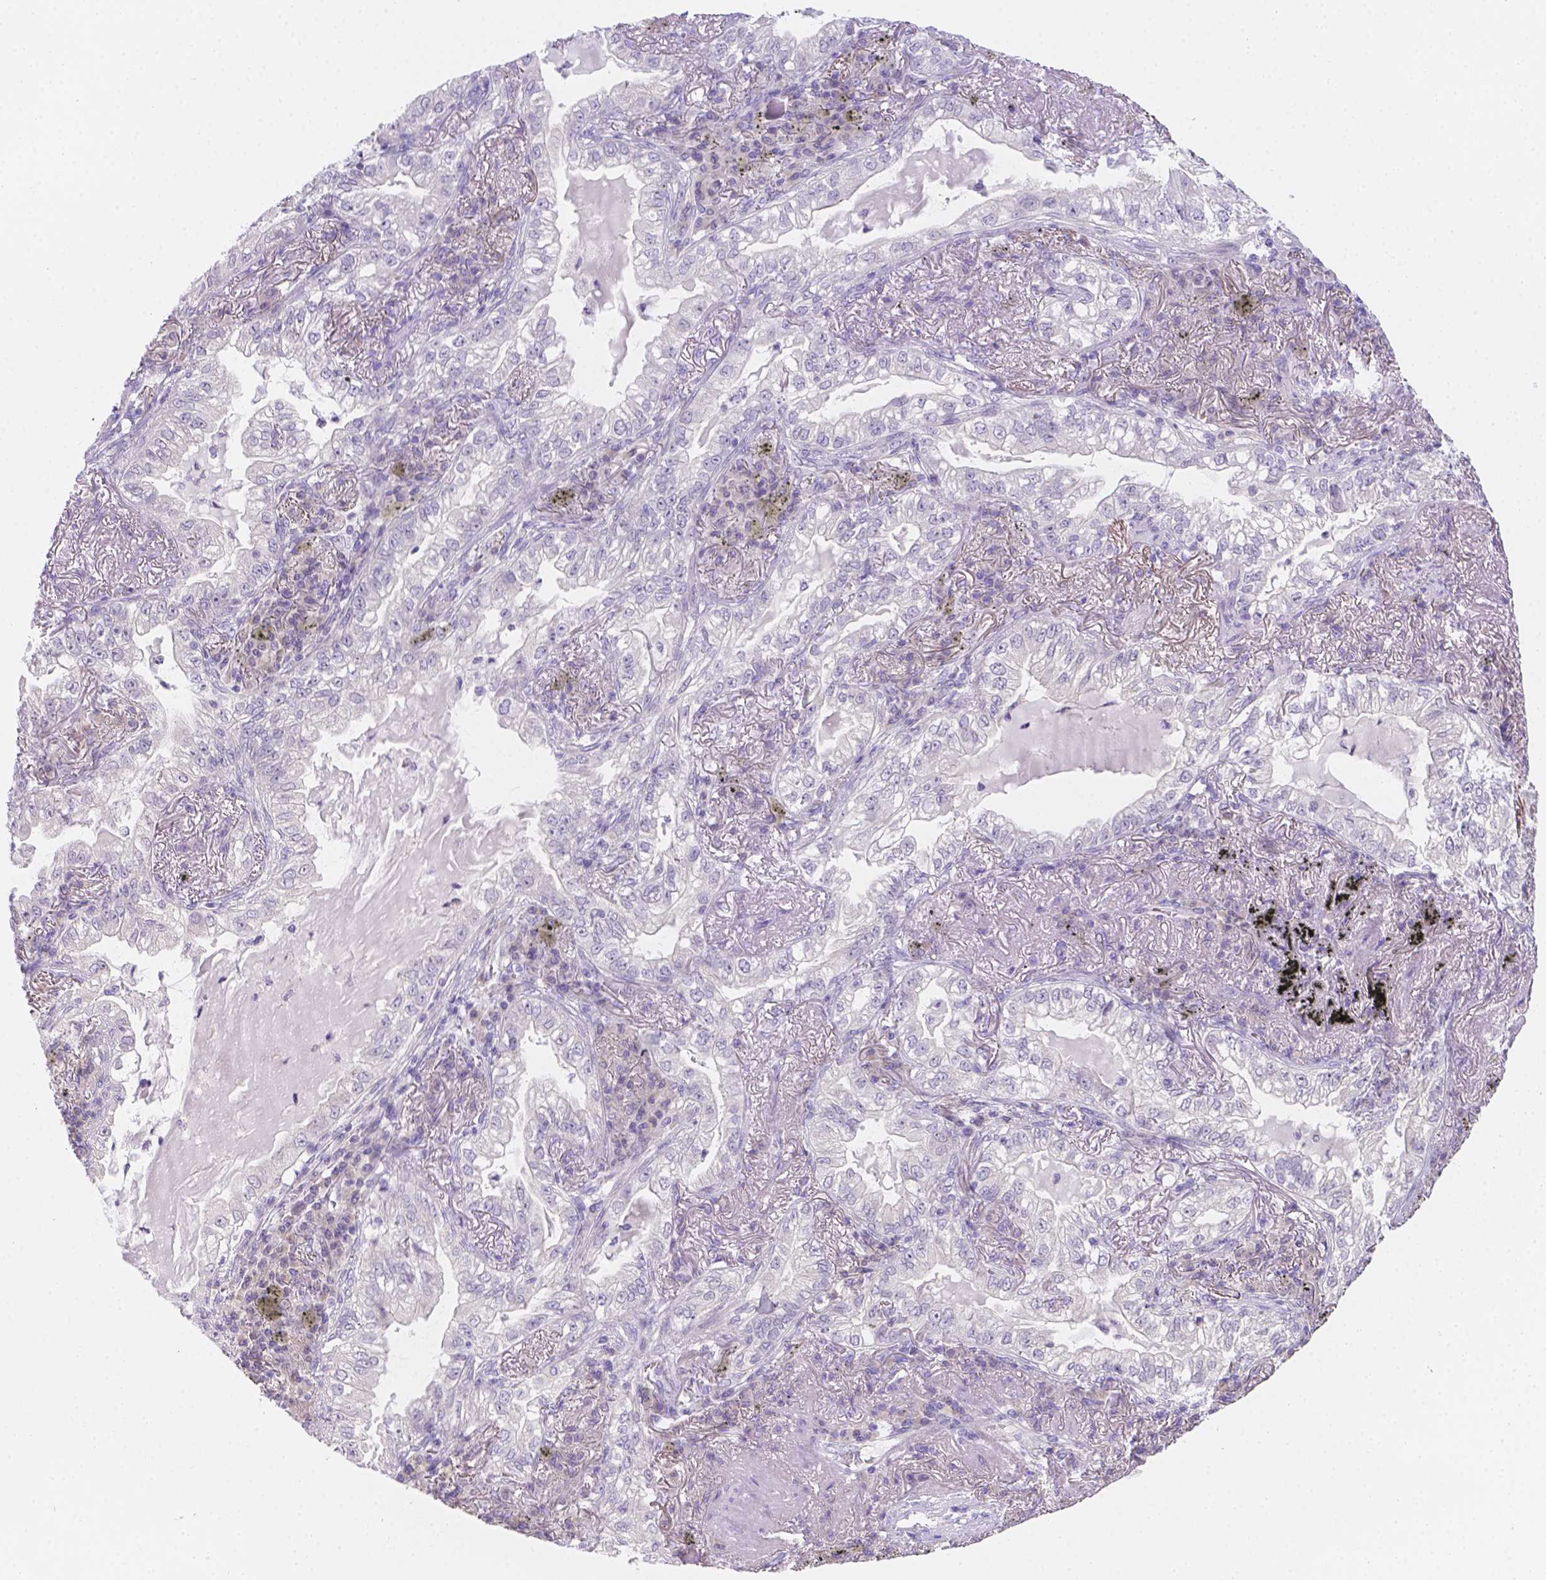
{"staining": {"intensity": "negative", "quantity": "none", "location": "none"}, "tissue": "lung cancer", "cell_type": "Tumor cells", "image_type": "cancer", "snomed": [{"axis": "morphology", "description": "Adenocarcinoma, NOS"}, {"axis": "topography", "description": "Lung"}], "caption": "DAB (3,3'-diaminobenzidine) immunohistochemical staining of lung cancer displays no significant positivity in tumor cells.", "gene": "CD96", "patient": {"sex": "female", "age": 73}}